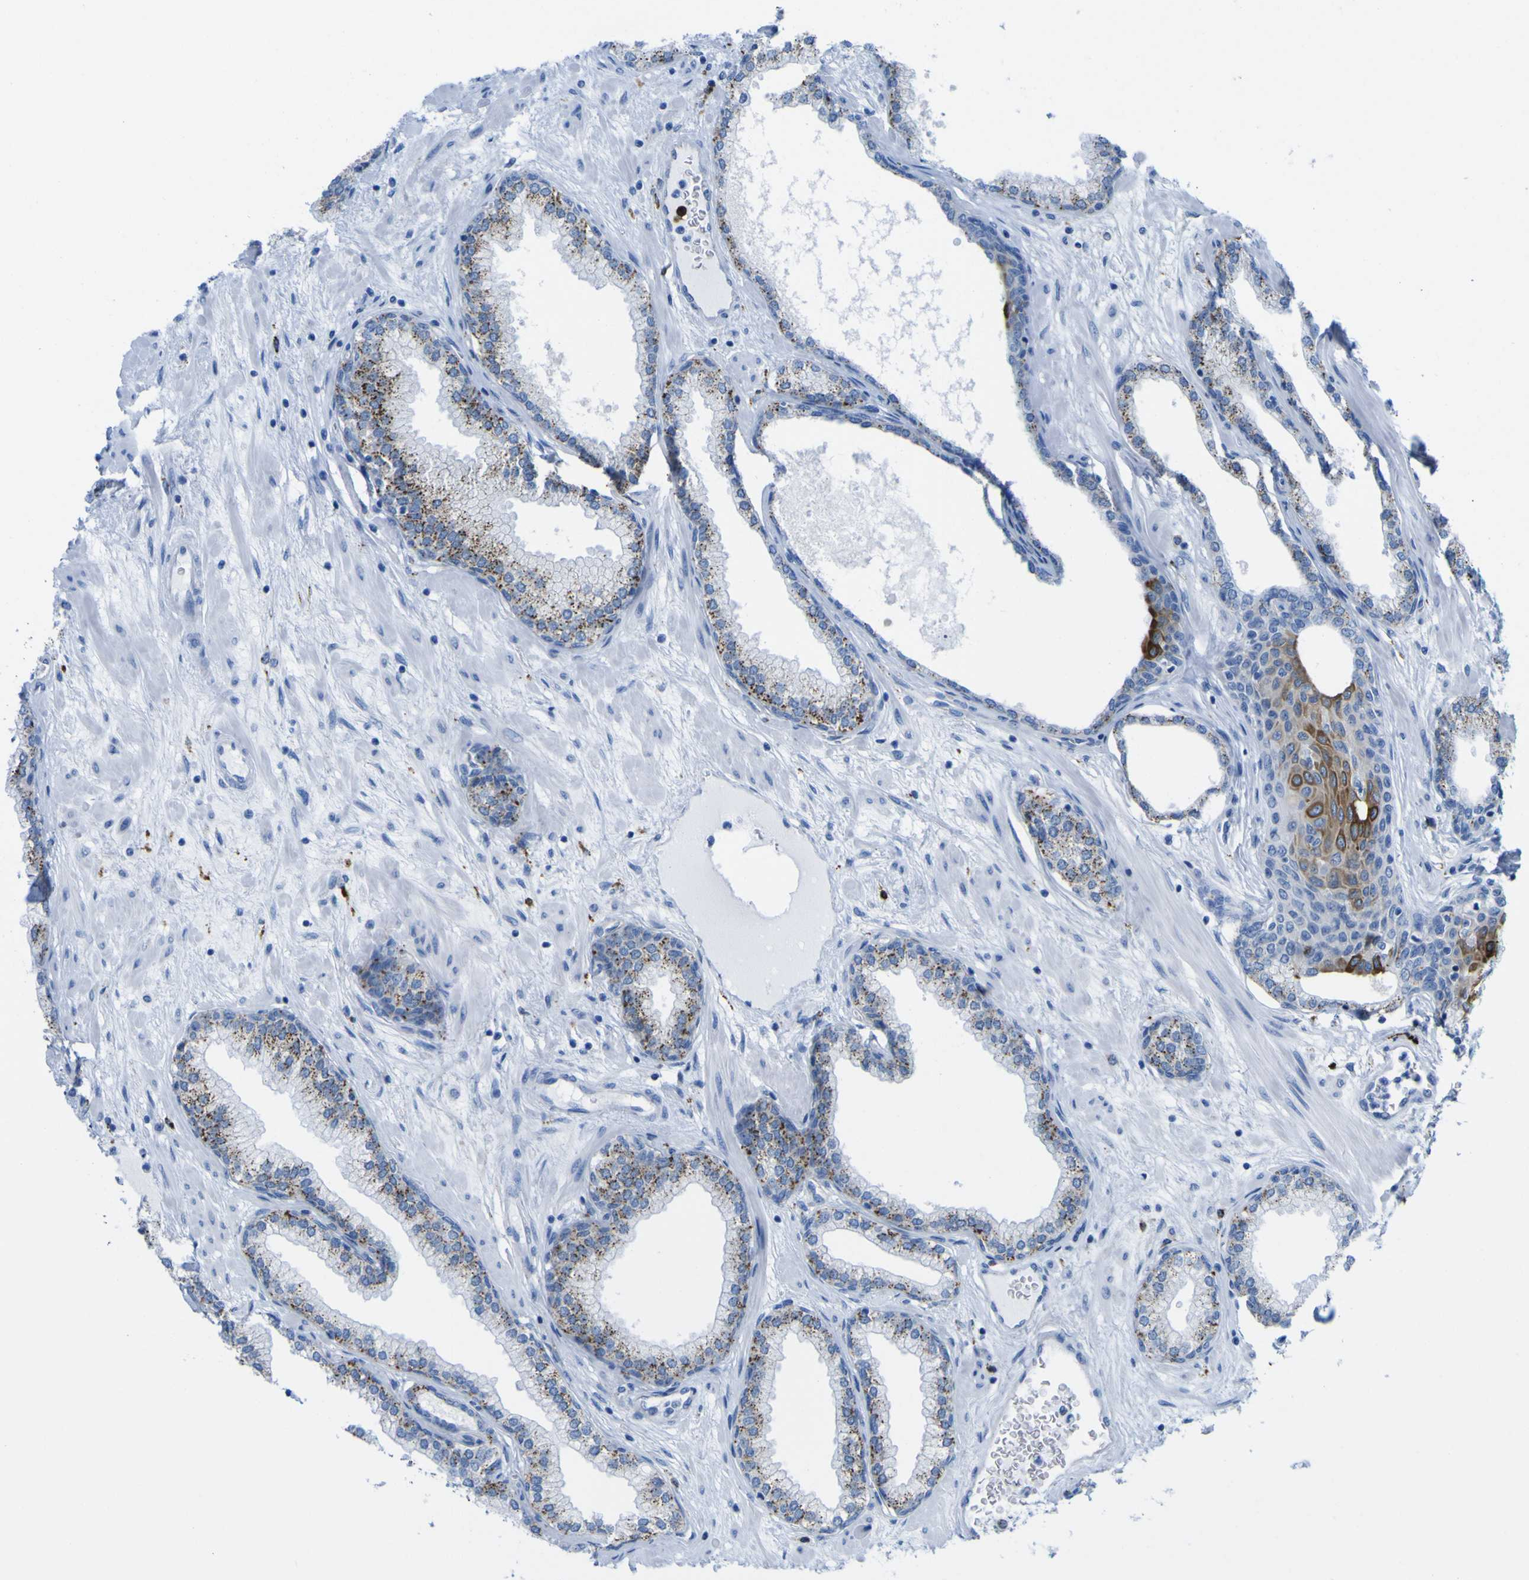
{"staining": {"intensity": "moderate", "quantity": ">75%", "location": "cytoplasmic/membranous"}, "tissue": "prostate", "cell_type": "Glandular cells", "image_type": "normal", "snomed": [{"axis": "morphology", "description": "Normal tissue, NOS"}, {"axis": "morphology", "description": "Urothelial carcinoma, Low grade"}, {"axis": "topography", "description": "Urinary bladder"}, {"axis": "topography", "description": "Prostate"}], "caption": "Brown immunohistochemical staining in benign human prostate exhibits moderate cytoplasmic/membranous positivity in about >75% of glandular cells.", "gene": "PLD3", "patient": {"sex": "male", "age": 60}}